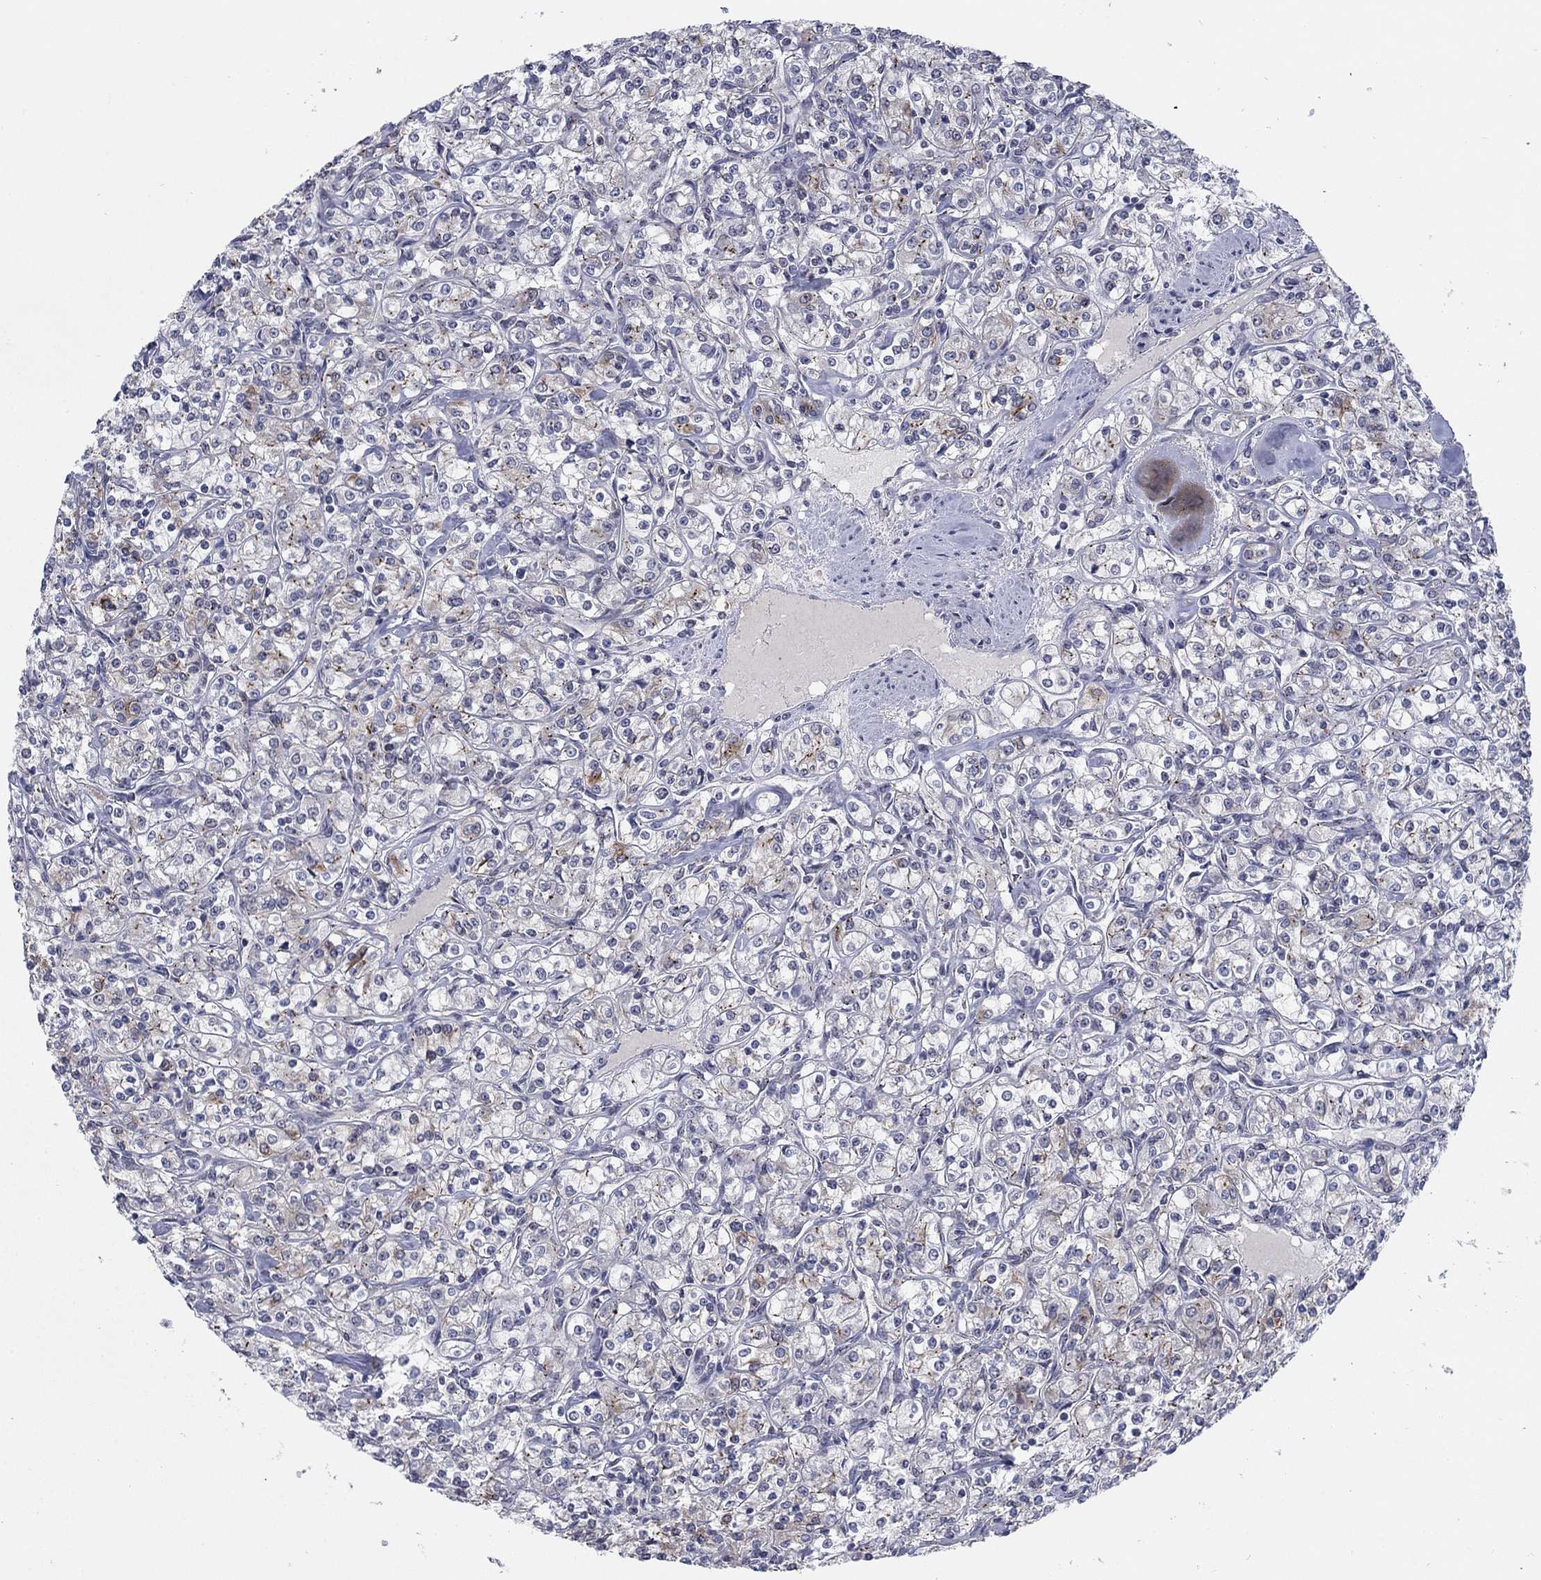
{"staining": {"intensity": "moderate", "quantity": "25%-75%", "location": "cytoplasmic/membranous"}, "tissue": "renal cancer", "cell_type": "Tumor cells", "image_type": "cancer", "snomed": [{"axis": "morphology", "description": "Adenocarcinoma, NOS"}, {"axis": "topography", "description": "Kidney"}], "caption": "Tumor cells show medium levels of moderate cytoplasmic/membranous staining in approximately 25%-75% of cells in human renal cancer.", "gene": "SH3RF1", "patient": {"sex": "male", "age": 77}}